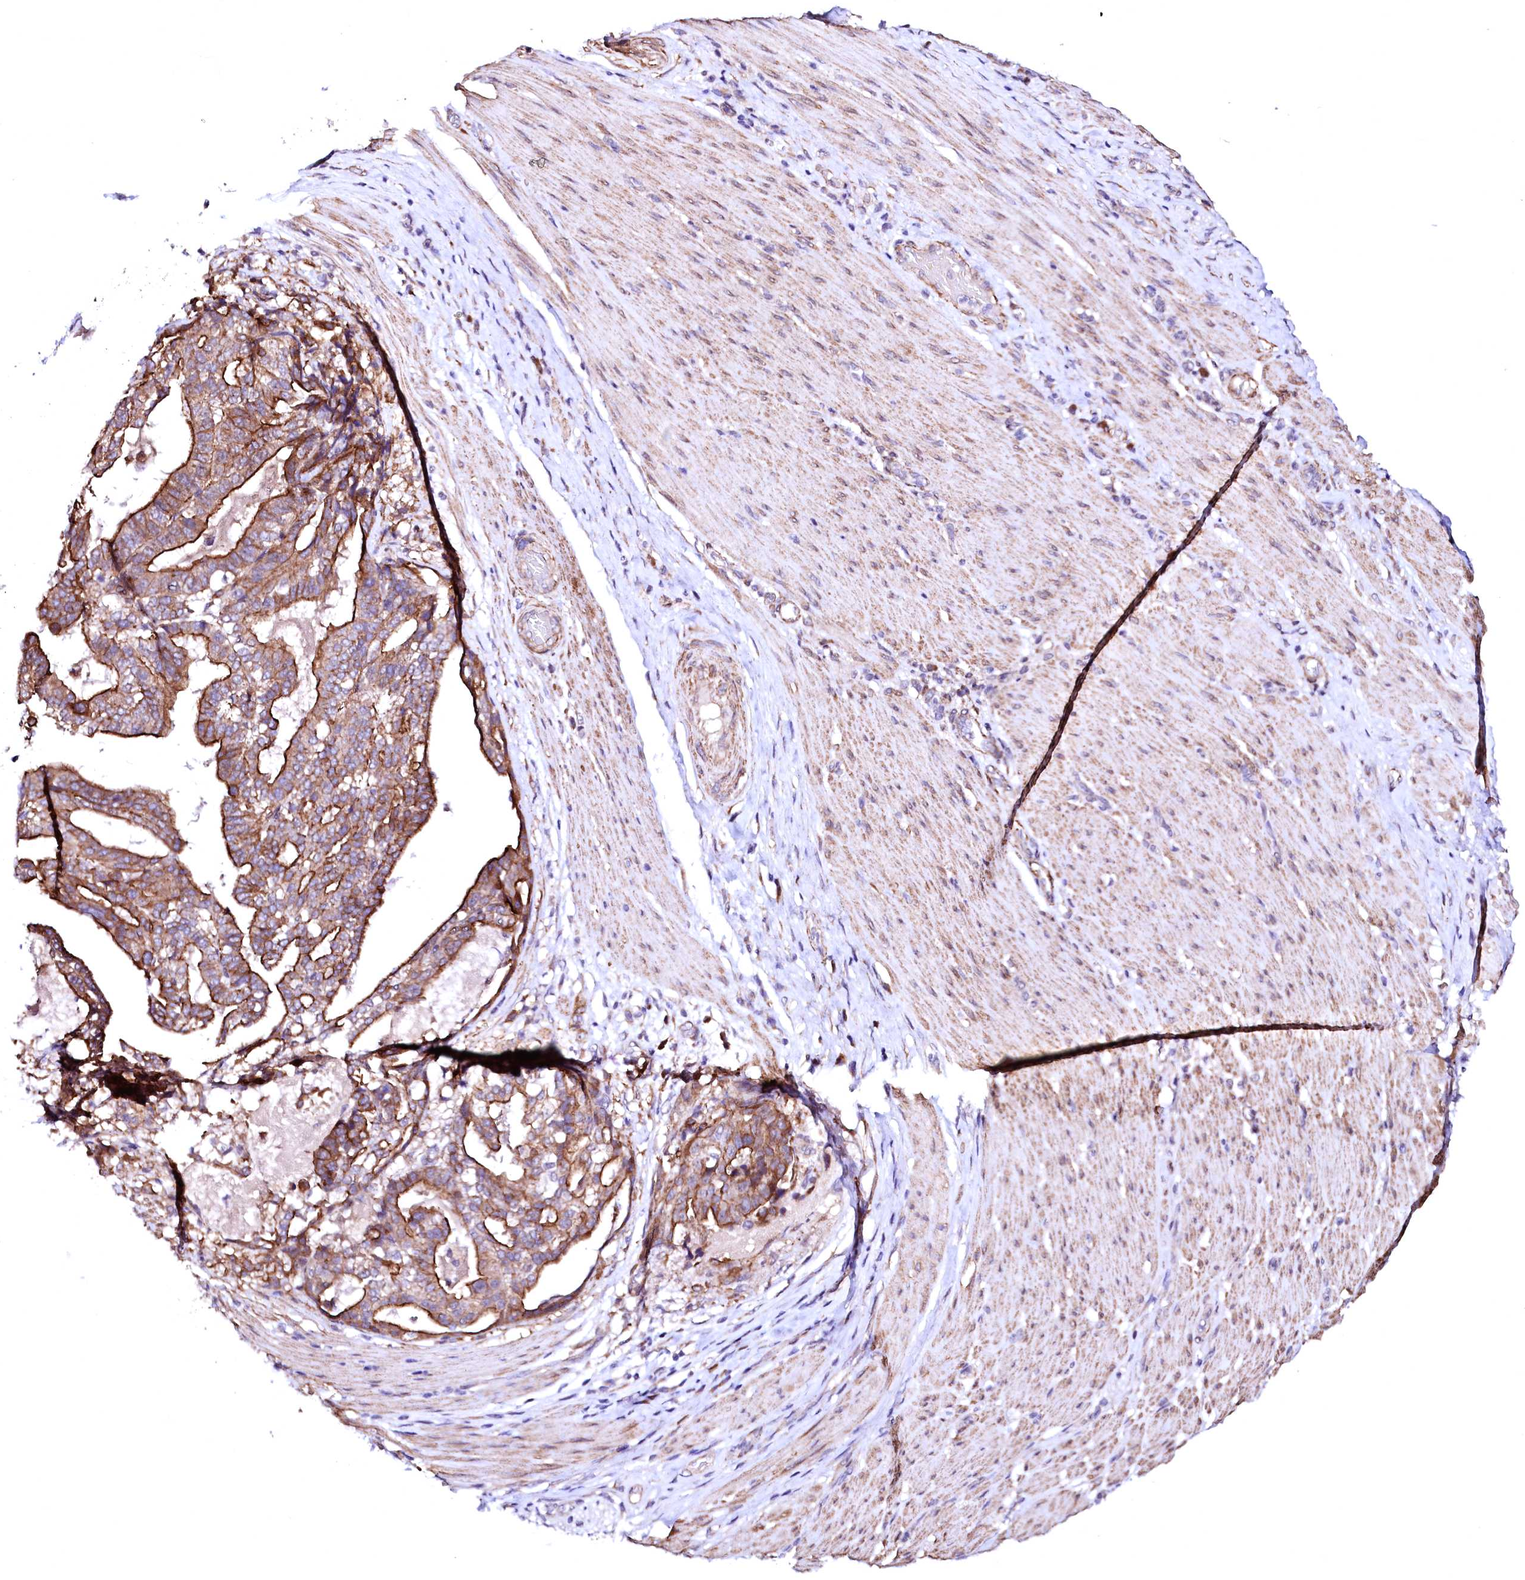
{"staining": {"intensity": "moderate", "quantity": ">75%", "location": "cytoplasmic/membranous"}, "tissue": "stomach cancer", "cell_type": "Tumor cells", "image_type": "cancer", "snomed": [{"axis": "morphology", "description": "Adenocarcinoma, NOS"}, {"axis": "topography", "description": "Stomach"}], "caption": "The histopathology image exhibits staining of adenocarcinoma (stomach), revealing moderate cytoplasmic/membranous protein expression (brown color) within tumor cells.", "gene": "GPR176", "patient": {"sex": "male", "age": 48}}